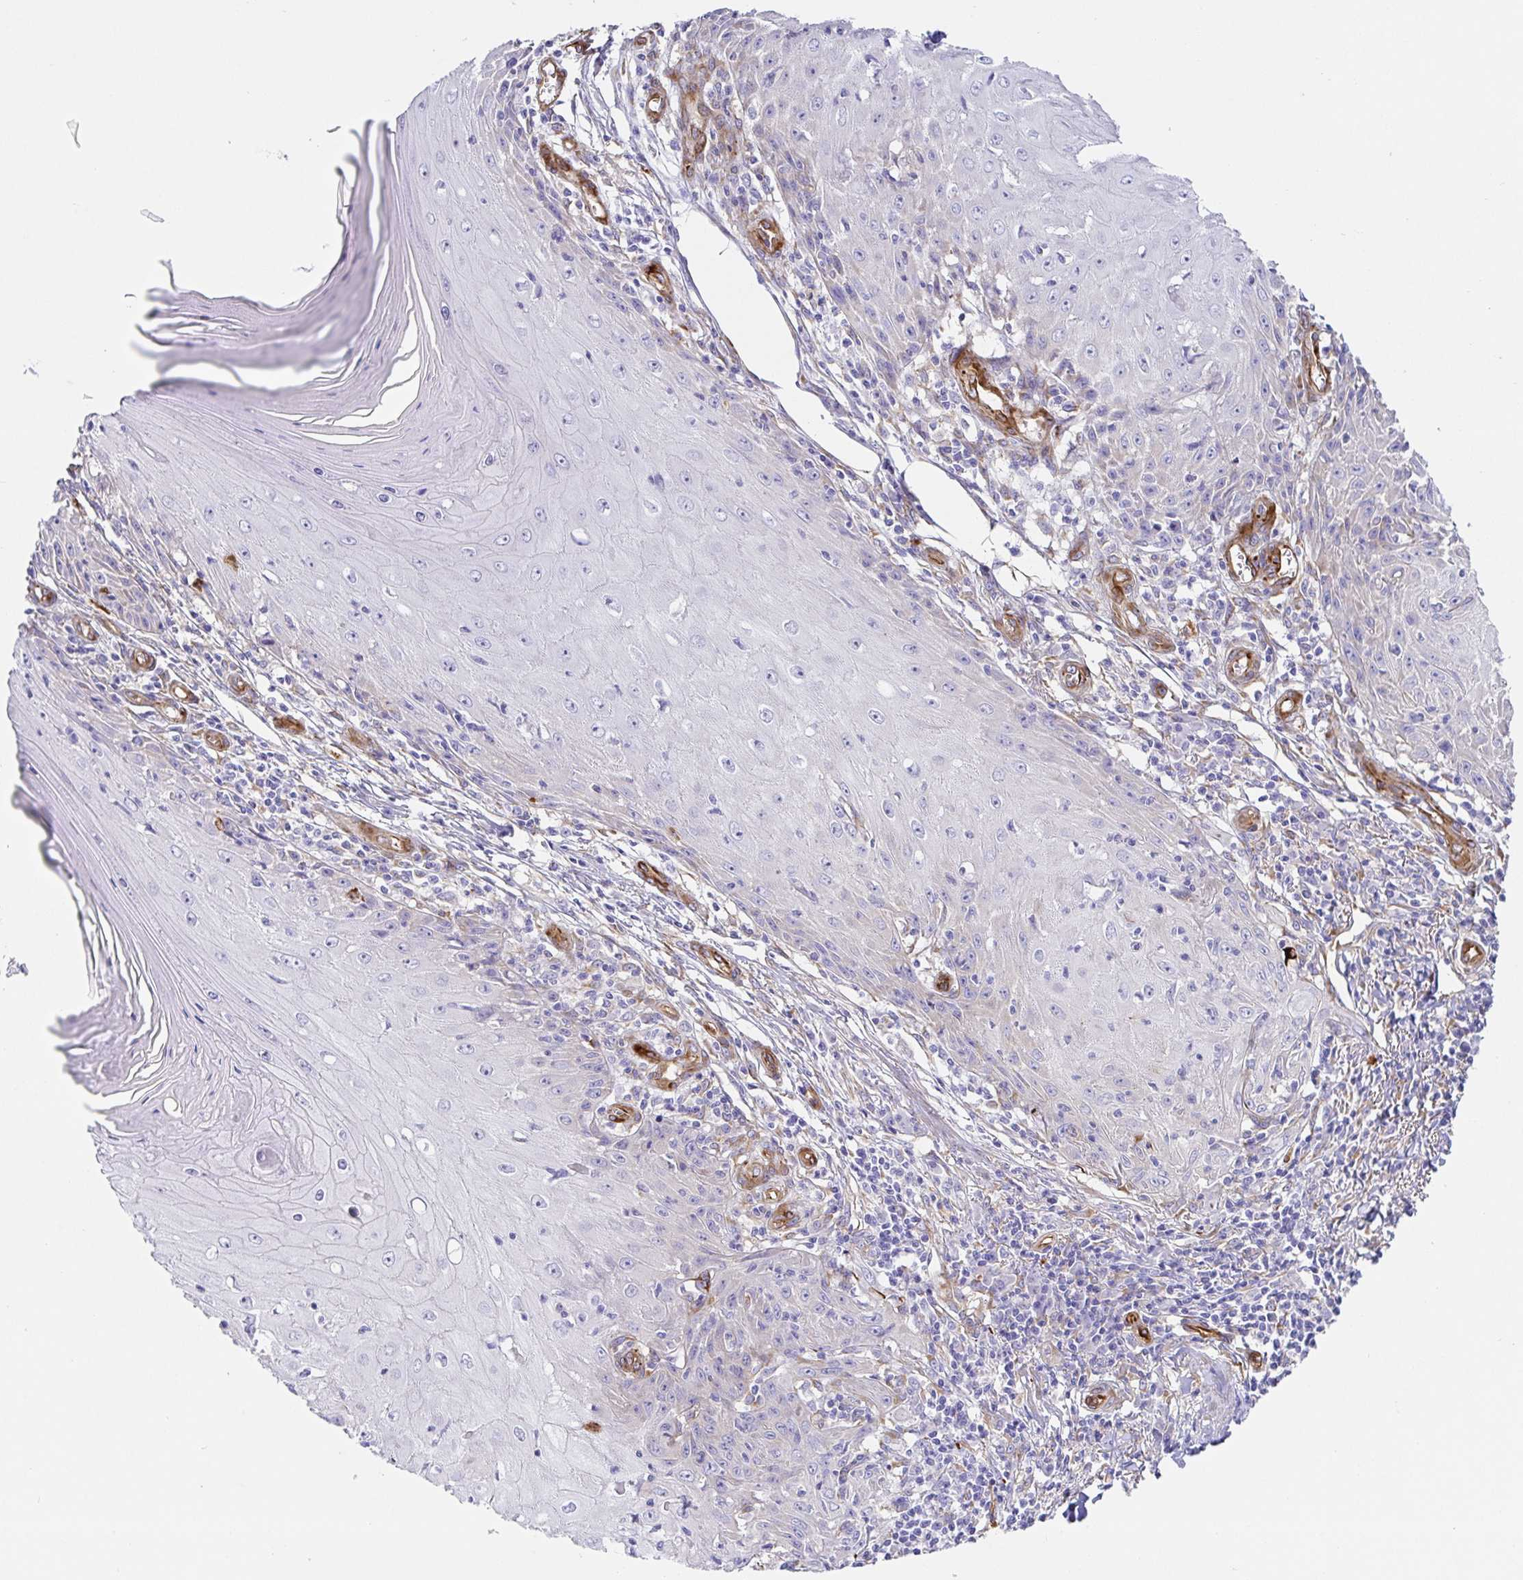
{"staining": {"intensity": "negative", "quantity": "none", "location": "none"}, "tissue": "skin cancer", "cell_type": "Tumor cells", "image_type": "cancer", "snomed": [{"axis": "morphology", "description": "Squamous cell carcinoma, NOS"}, {"axis": "topography", "description": "Skin"}], "caption": "High magnification brightfield microscopy of squamous cell carcinoma (skin) stained with DAB (3,3'-diaminobenzidine) (brown) and counterstained with hematoxylin (blue): tumor cells show no significant expression.", "gene": "DOCK1", "patient": {"sex": "female", "age": 73}}